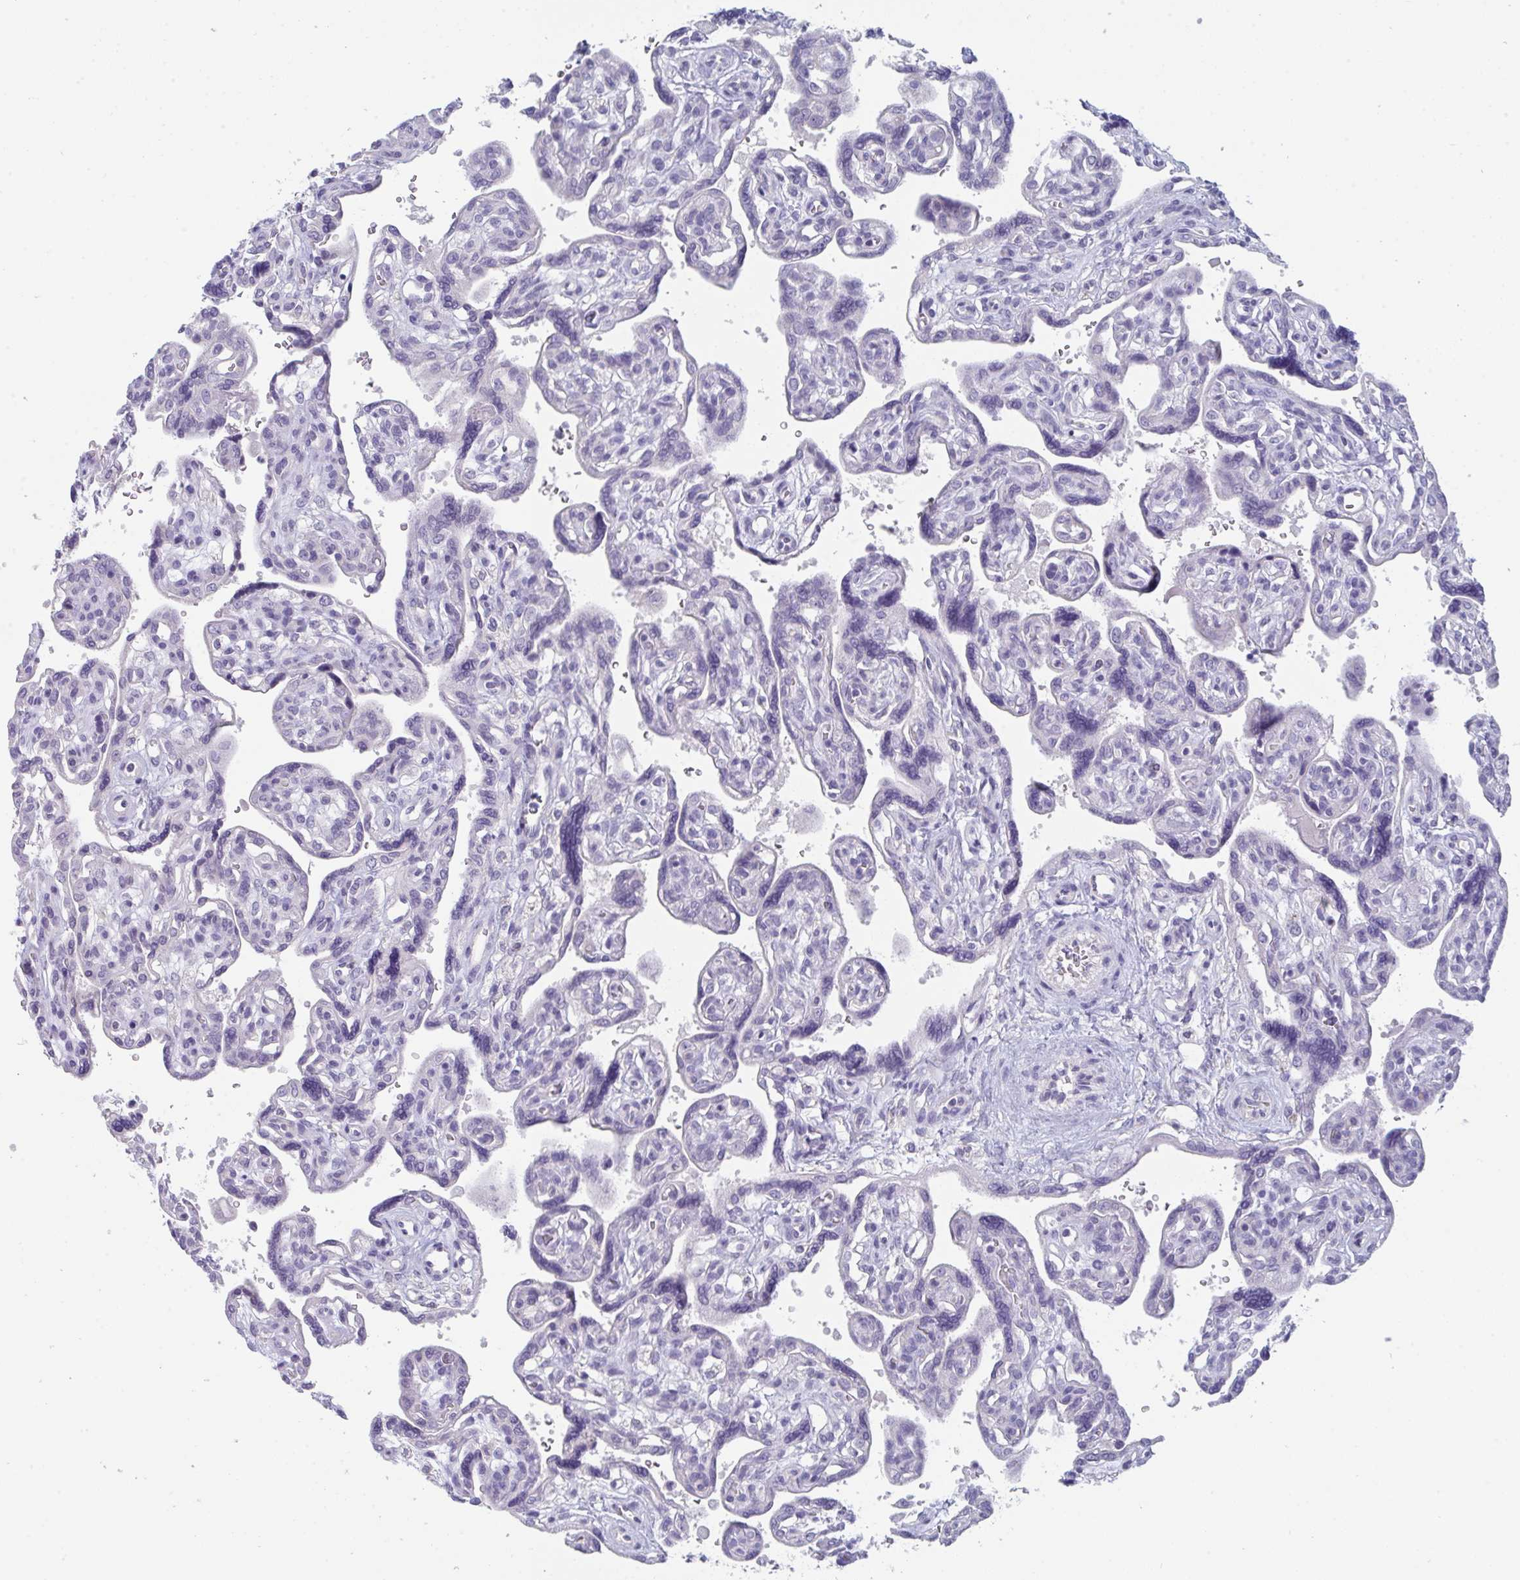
{"staining": {"intensity": "negative", "quantity": "none", "location": "none"}, "tissue": "placenta", "cell_type": "Decidual cells", "image_type": "normal", "snomed": [{"axis": "morphology", "description": "Normal tissue, NOS"}, {"axis": "topography", "description": "Placenta"}], "caption": "The micrograph demonstrates no staining of decidual cells in normal placenta.", "gene": "HGFAC", "patient": {"sex": "female", "age": 39}}